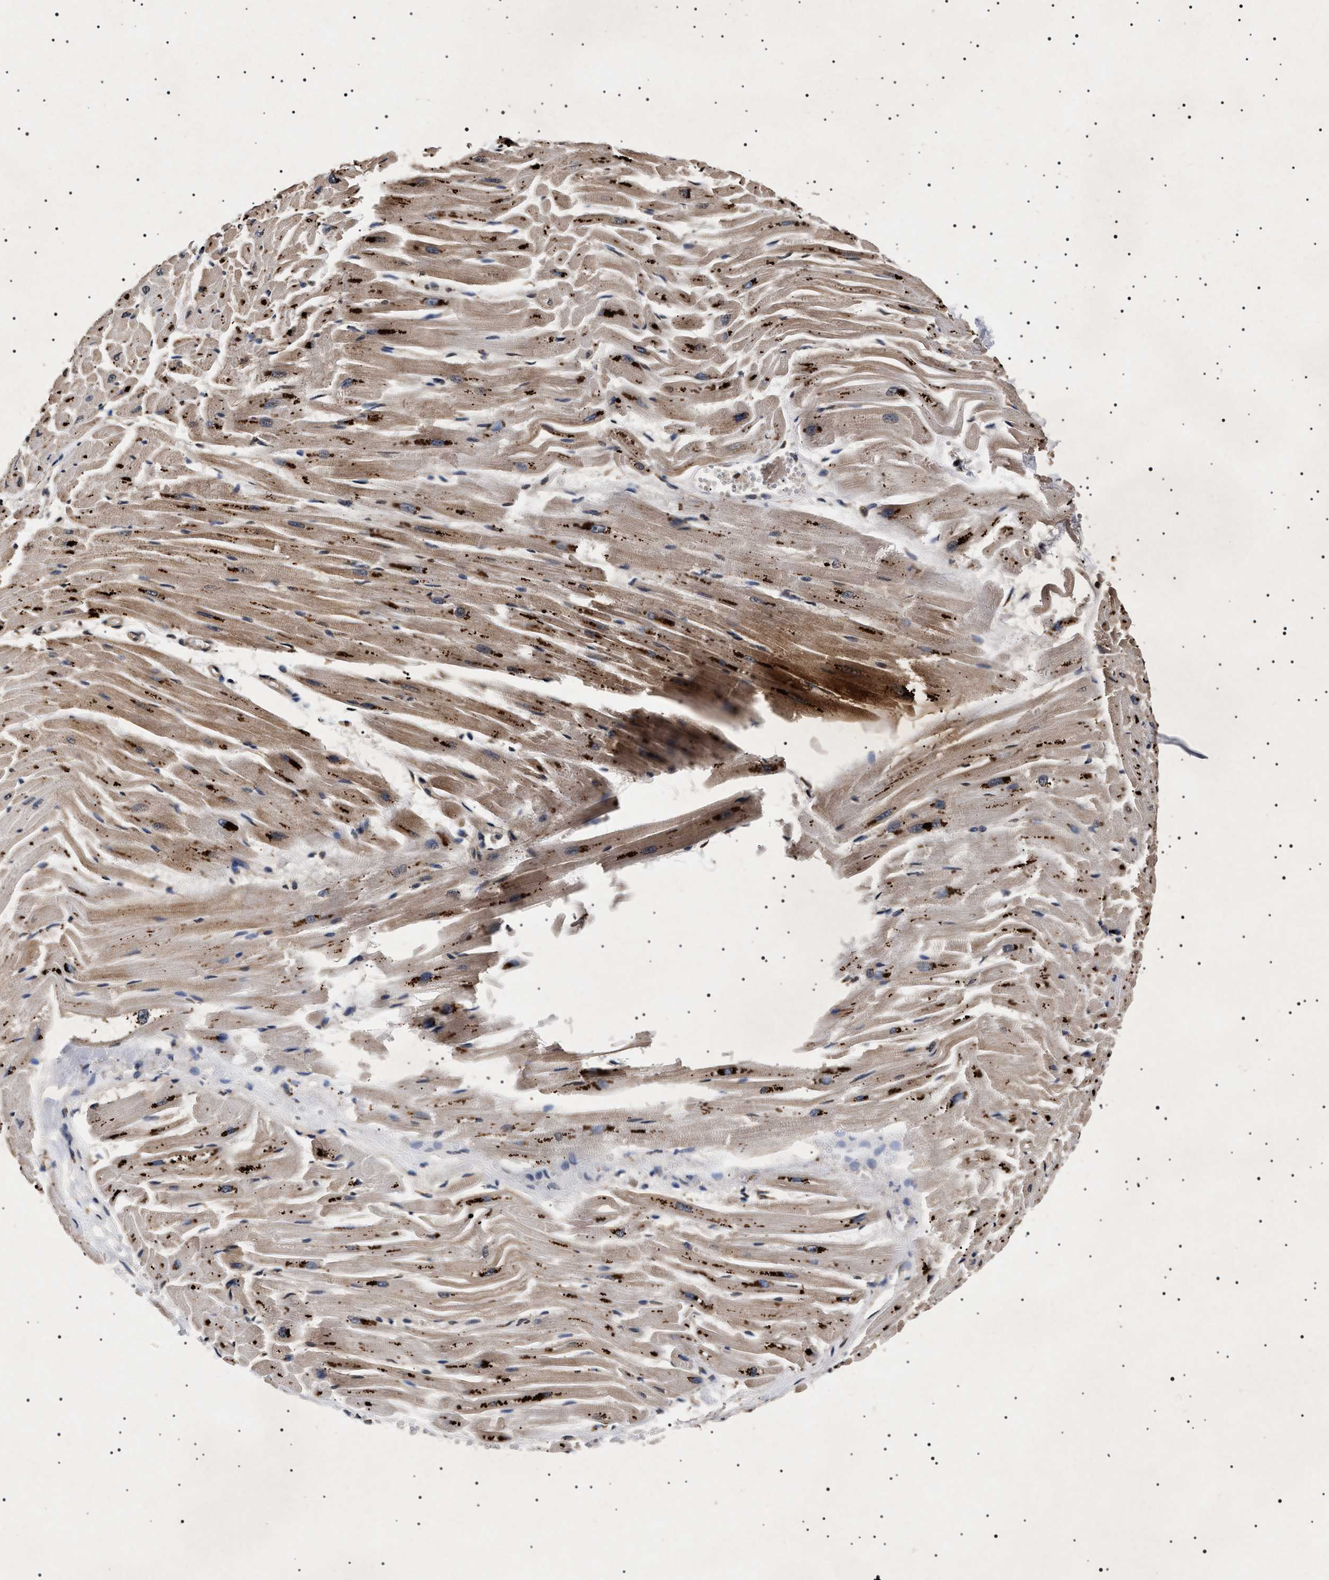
{"staining": {"intensity": "weak", "quantity": "25%-75%", "location": "cytoplasmic/membranous"}, "tissue": "heart muscle", "cell_type": "Cardiomyocytes", "image_type": "normal", "snomed": [{"axis": "morphology", "description": "Normal tissue, NOS"}, {"axis": "topography", "description": "Heart"}], "caption": "IHC staining of normal heart muscle, which shows low levels of weak cytoplasmic/membranous expression in approximately 25%-75% of cardiomyocytes indicating weak cytoplasmic/membranous protein staining. The staining was performed using DAB (brown) for protein detection and nuclei were counterstained in hematoxylin (blue).", "gene": "KIF21A", "patient": {"sex": "female", "age": 19}}